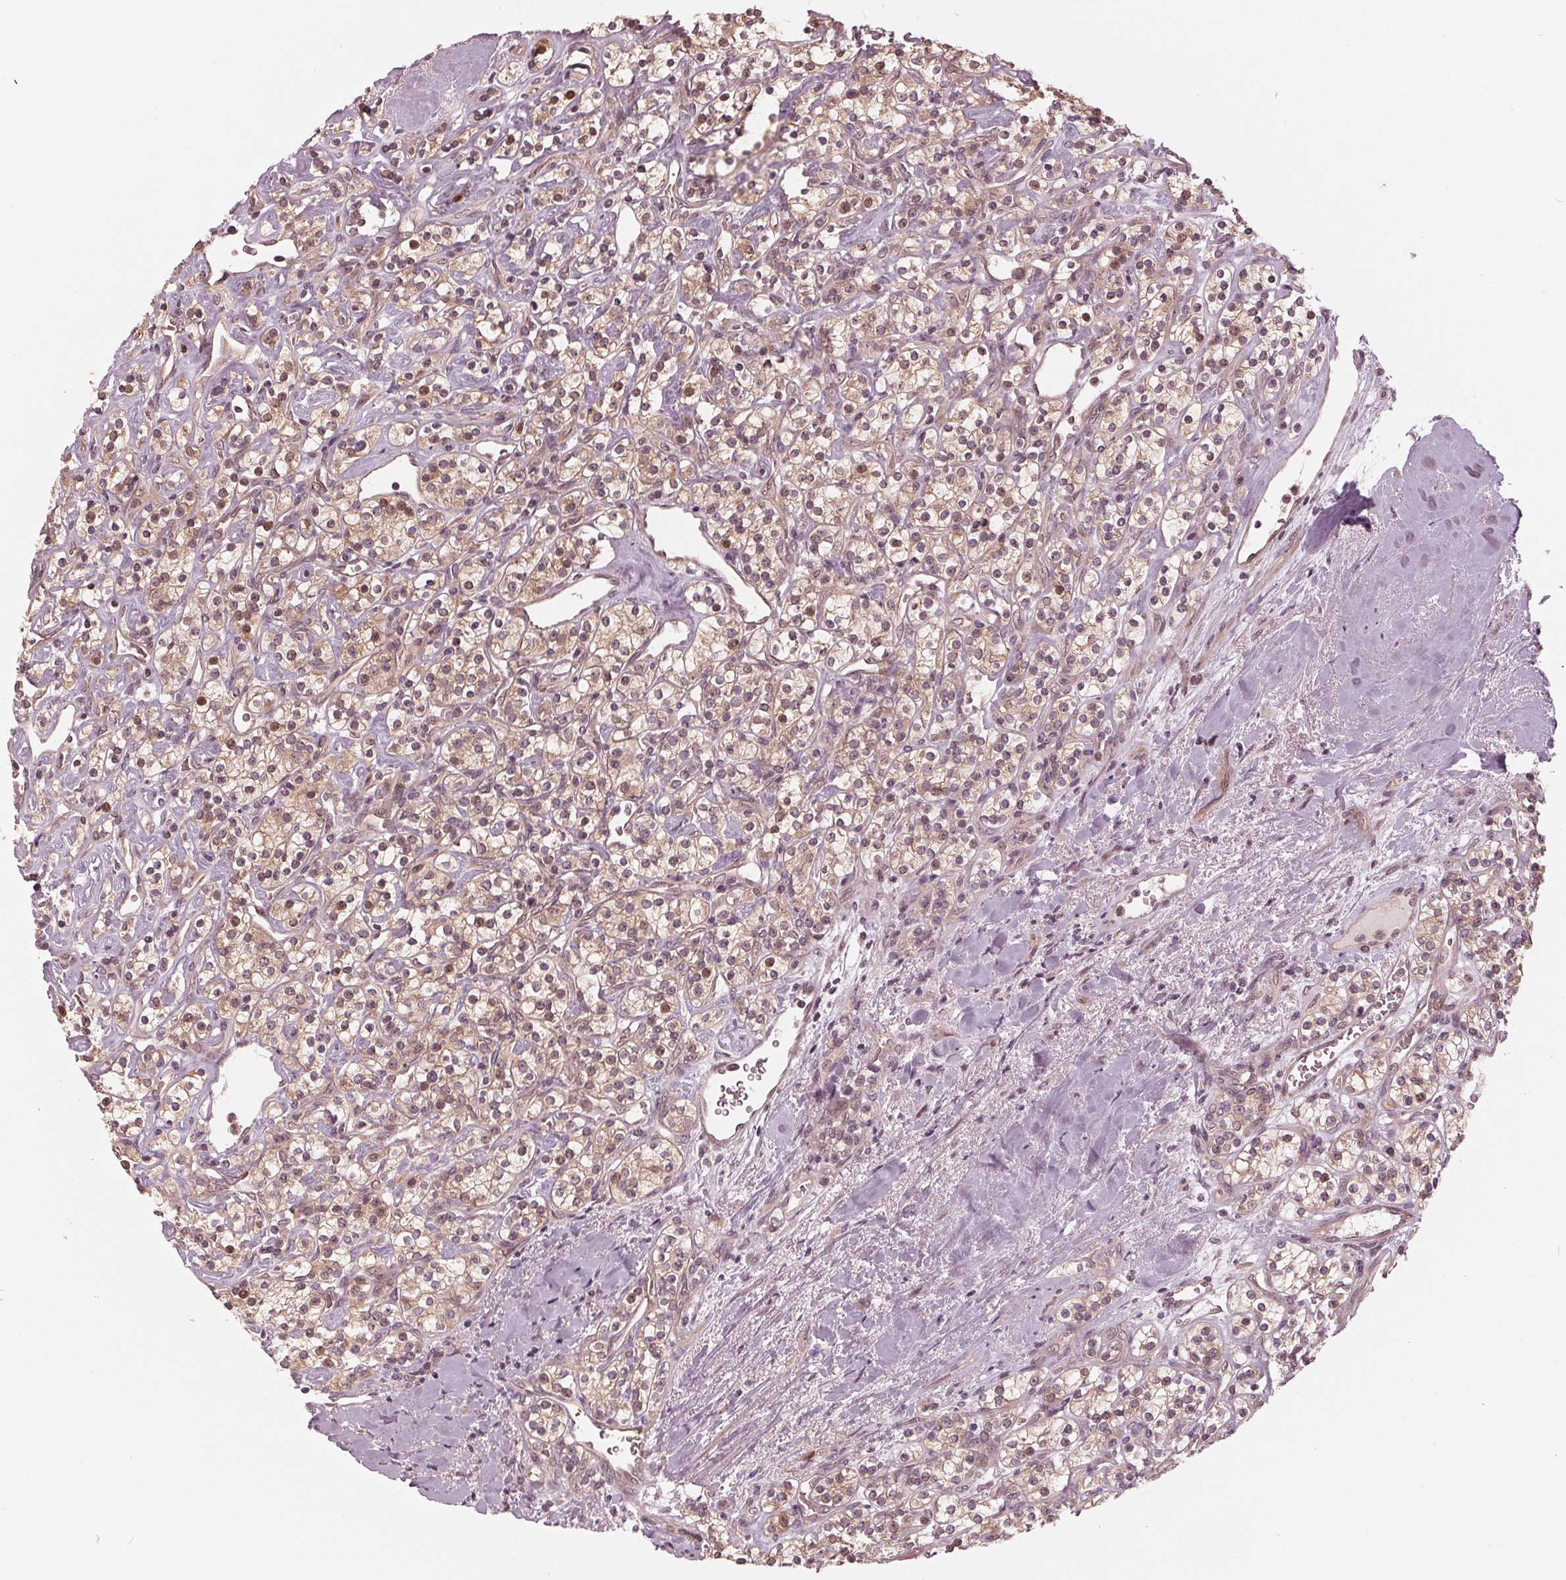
{"staining": {"intensity": "weak", "quantity": ">75%", "location": "cytoplasmic/membranous,nuclear"}, "tissue": "renal cancer", "cell_type": "Tumor cells", "image_type": "cancer", "snomed": [{"axis": "morphology", "description": "Adenocarcinoma, NOS"}, {"axis": "topography", "description": "Kidney"}], "caption": "Weak cytoplasmic/membranous and nuclear protein staining is seen in approximately >75% of tumor cells in renal cancer (adenocarcinoma). Nuclei are stained in blue.", "gene": "ZNF471", "patient": {"sex": "male", "age": 77}}